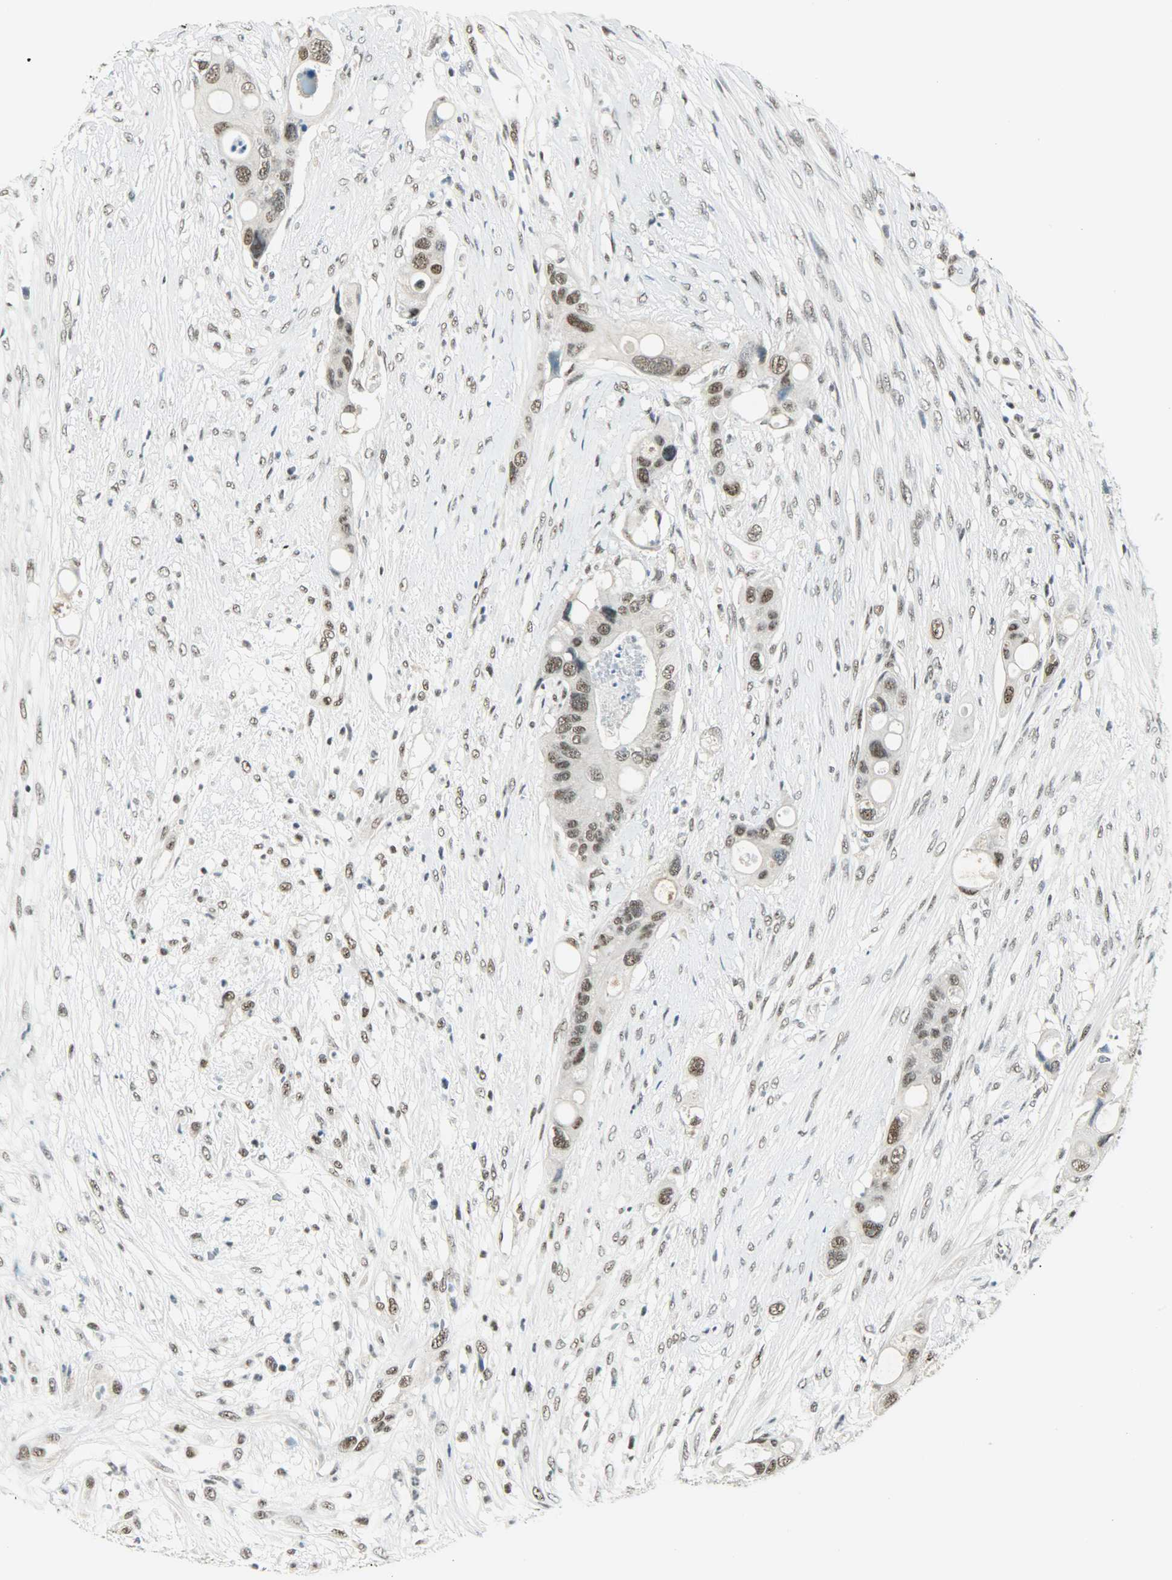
{"staining": {"intensity": "moderate", "quantity": ">75%", "location": "nuclear"}, "tissue": "colorectal cancer", "cell_type": "Tumor cells", "image_type": "cancer", "snomed": [{"axis": "morphology", "description": "Adenocarcinoma, NOS"}, {"axis": "topography", "description": "Colon"}], "caption": "Colorectal cancer stained with a brown dye reveals moderate nuclear positive expression in approximately >75% of tumor cells.", "gene": "SUGP1", "patient": {"sex": "female", "age": 57}}